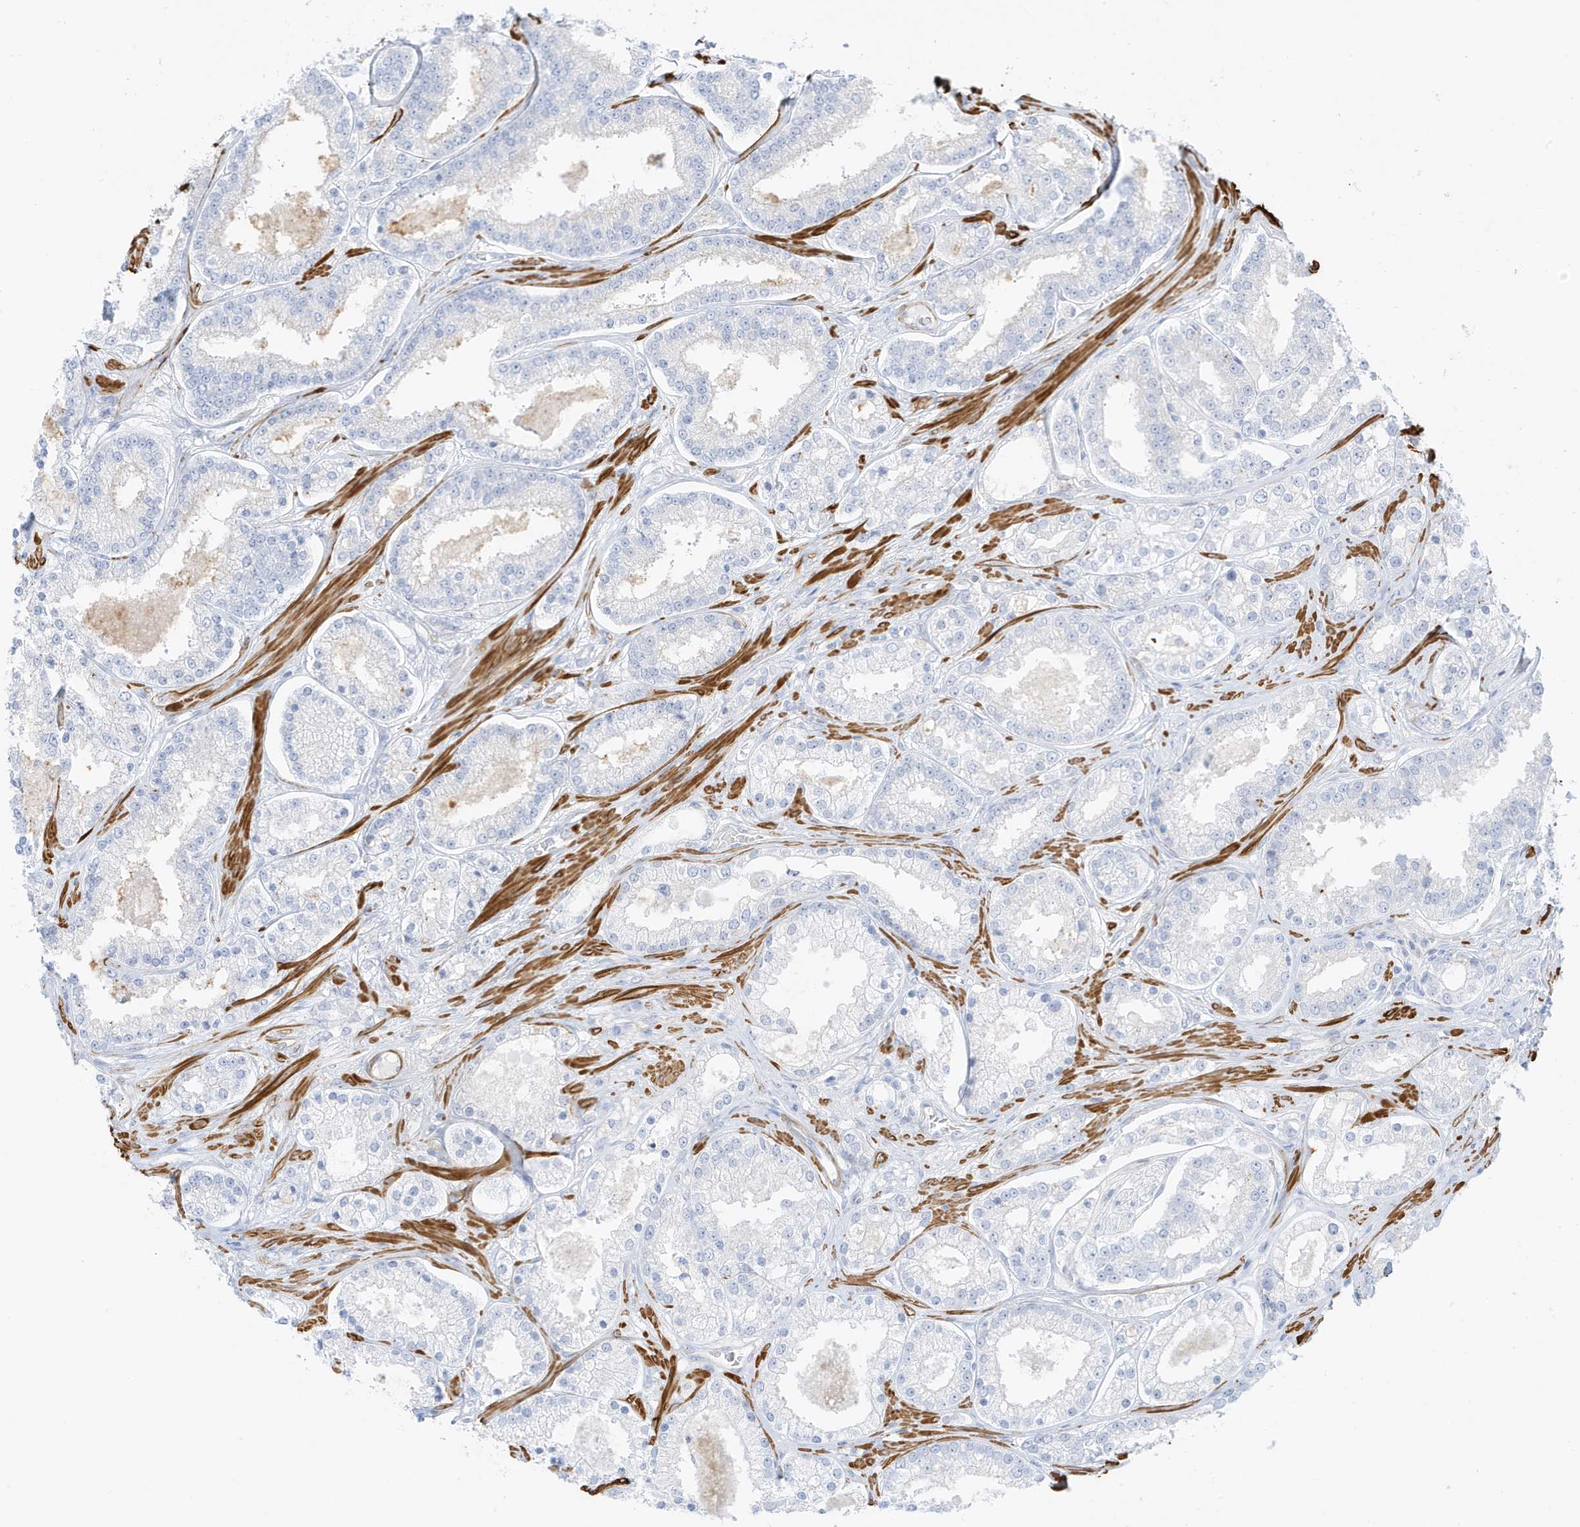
{"staining": {"intensity": "negative", "quantity": "none", "location": "none"}, "tissue": "prostate cancer", "cell_type": "Tumor cells", "image_type": "cancer", "snomed": [{"axis": "morphology", "description": "Normal tissue, NOS"}, {"axis": "morphology", "description": "Adenocarcinoma, High grade"}, {"axis": "topography", "description": "Prostate"}], "caption": "Protein analysis of high-grade adenocarcinoma (prostate) demonstrates no significant expression in tumor cells.", "gene": "SLC22A13", "patient": {"sex": "male", "age": 83}}